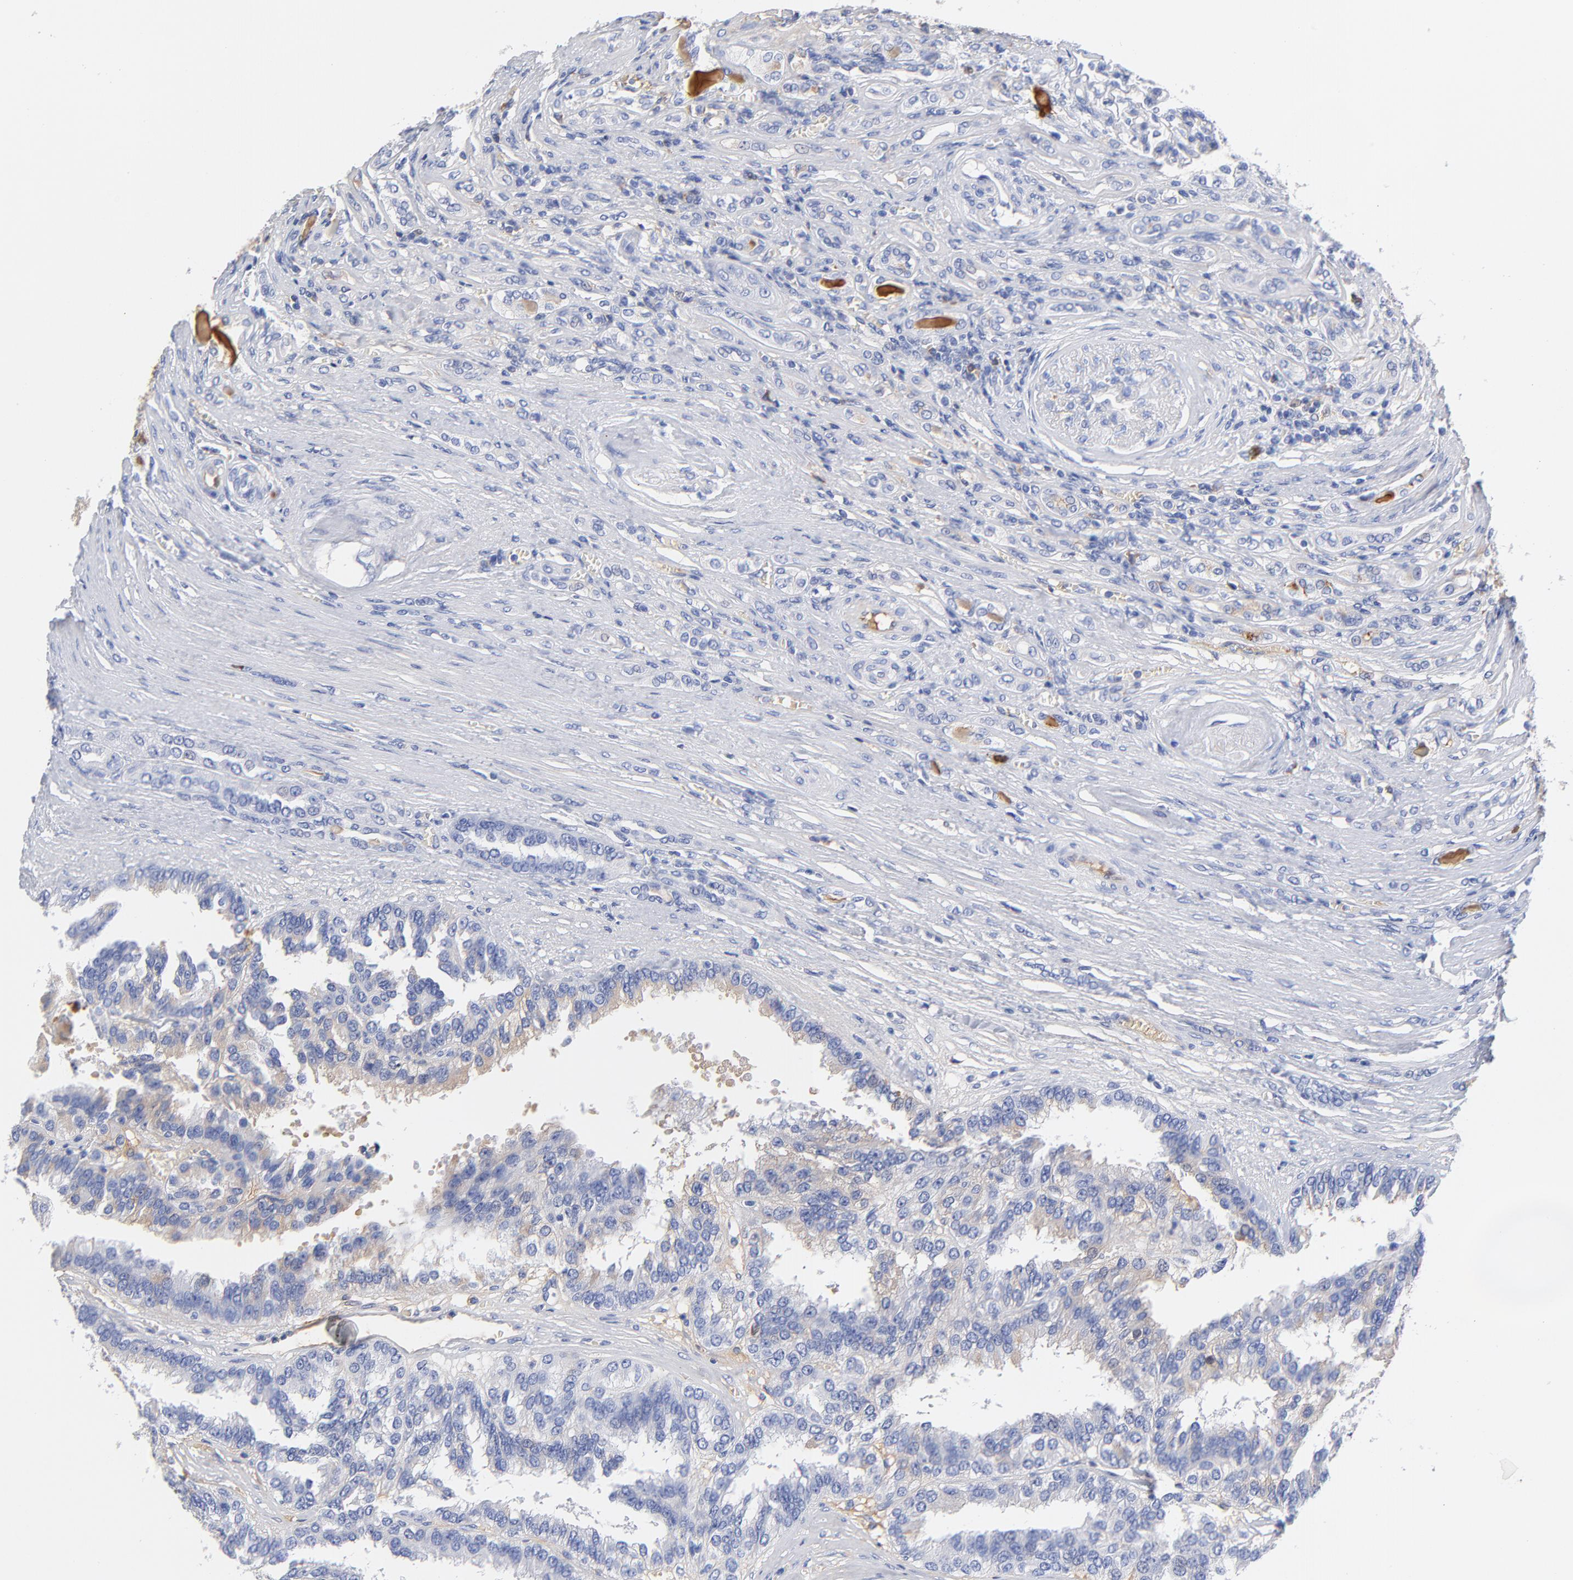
{"staining": {"intensity": "negative", "quantity": "none", "location": "none"}, "tissue": "renal cancer", "cell_type": "Tumor cells", "image_type": "cancer", "snomed": [{"axis": "morphology", "description": "Adenocarcinoma, NOS"}, {"axis": "topography", "description": "Kidney"}], "caption": "Immunohistochemical staining of human renal cancer exhibits no significant positivity in tumor cells. The staining was performed using DAB to visualize the protein expression in brown, while the nuclei were stained in blue with hematoxylin (Magnification: 20x).", "gene": "IGLV3-10", "patient": {"sex": "male", "age": 46}}